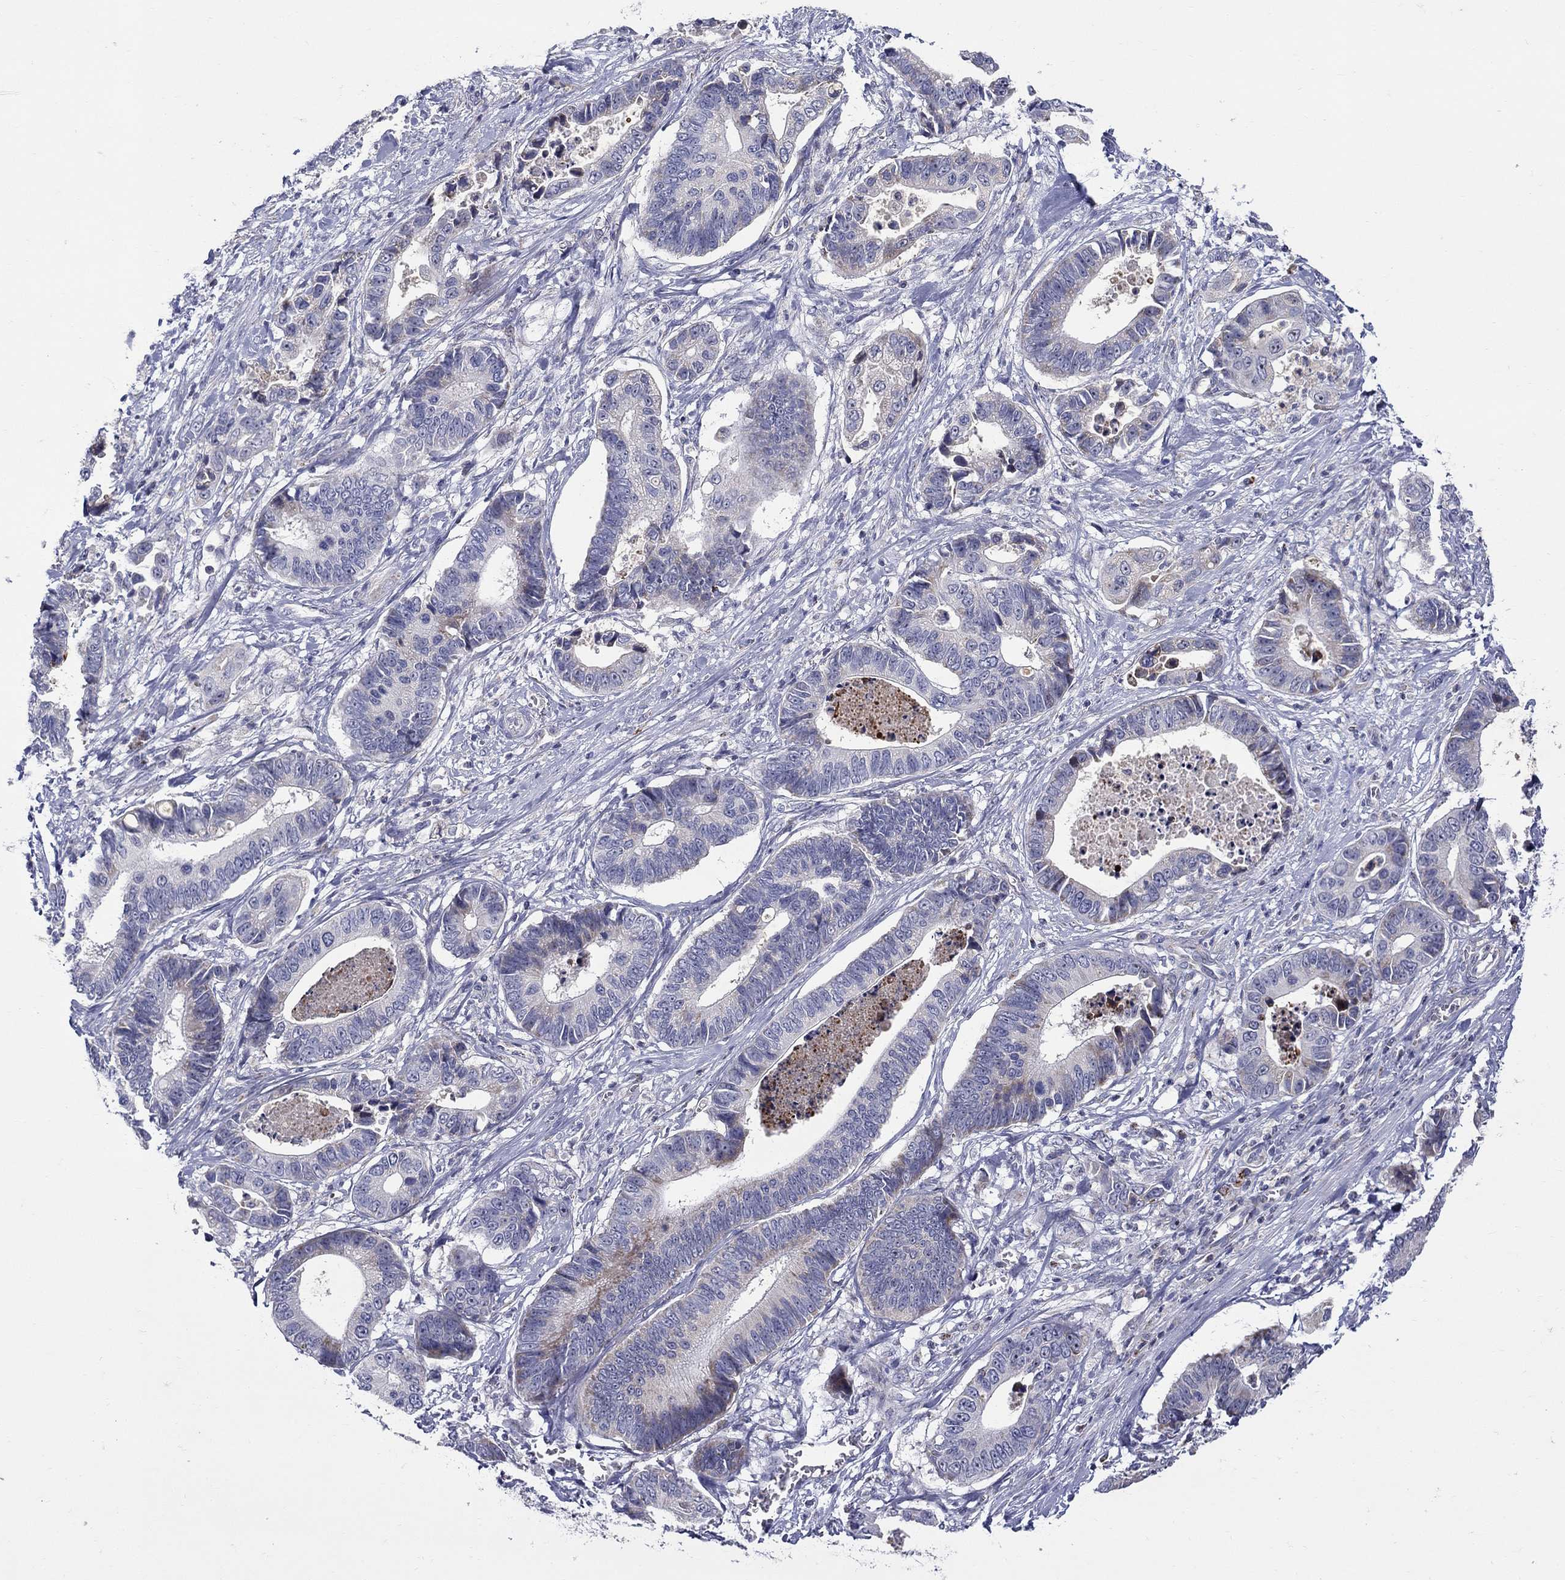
{"staining": {"intensity": "weak", "quantity": "<25%", "location": "cytoplasmic/membranous"}, "tissue": "stomach cancer", "cell_type": "Tumor cells", "image_type": "cancer", "snomed": [{"axis": "morphology", "description": "Adenocarcinoma, NOS"}, {"axis": "topography", "description": "Stomach"}], "caption": "DAB (3,3'-diaminobenzidine) immunohistochemical staining of human stomach cancer shows no significant positivity in tumor cells. The staining is performed using DAB brown chromogen with nuclei counter-stained in using hematoxylin.", "gene": "HMX2", "patient": {"sex": "male", "age": 84}}